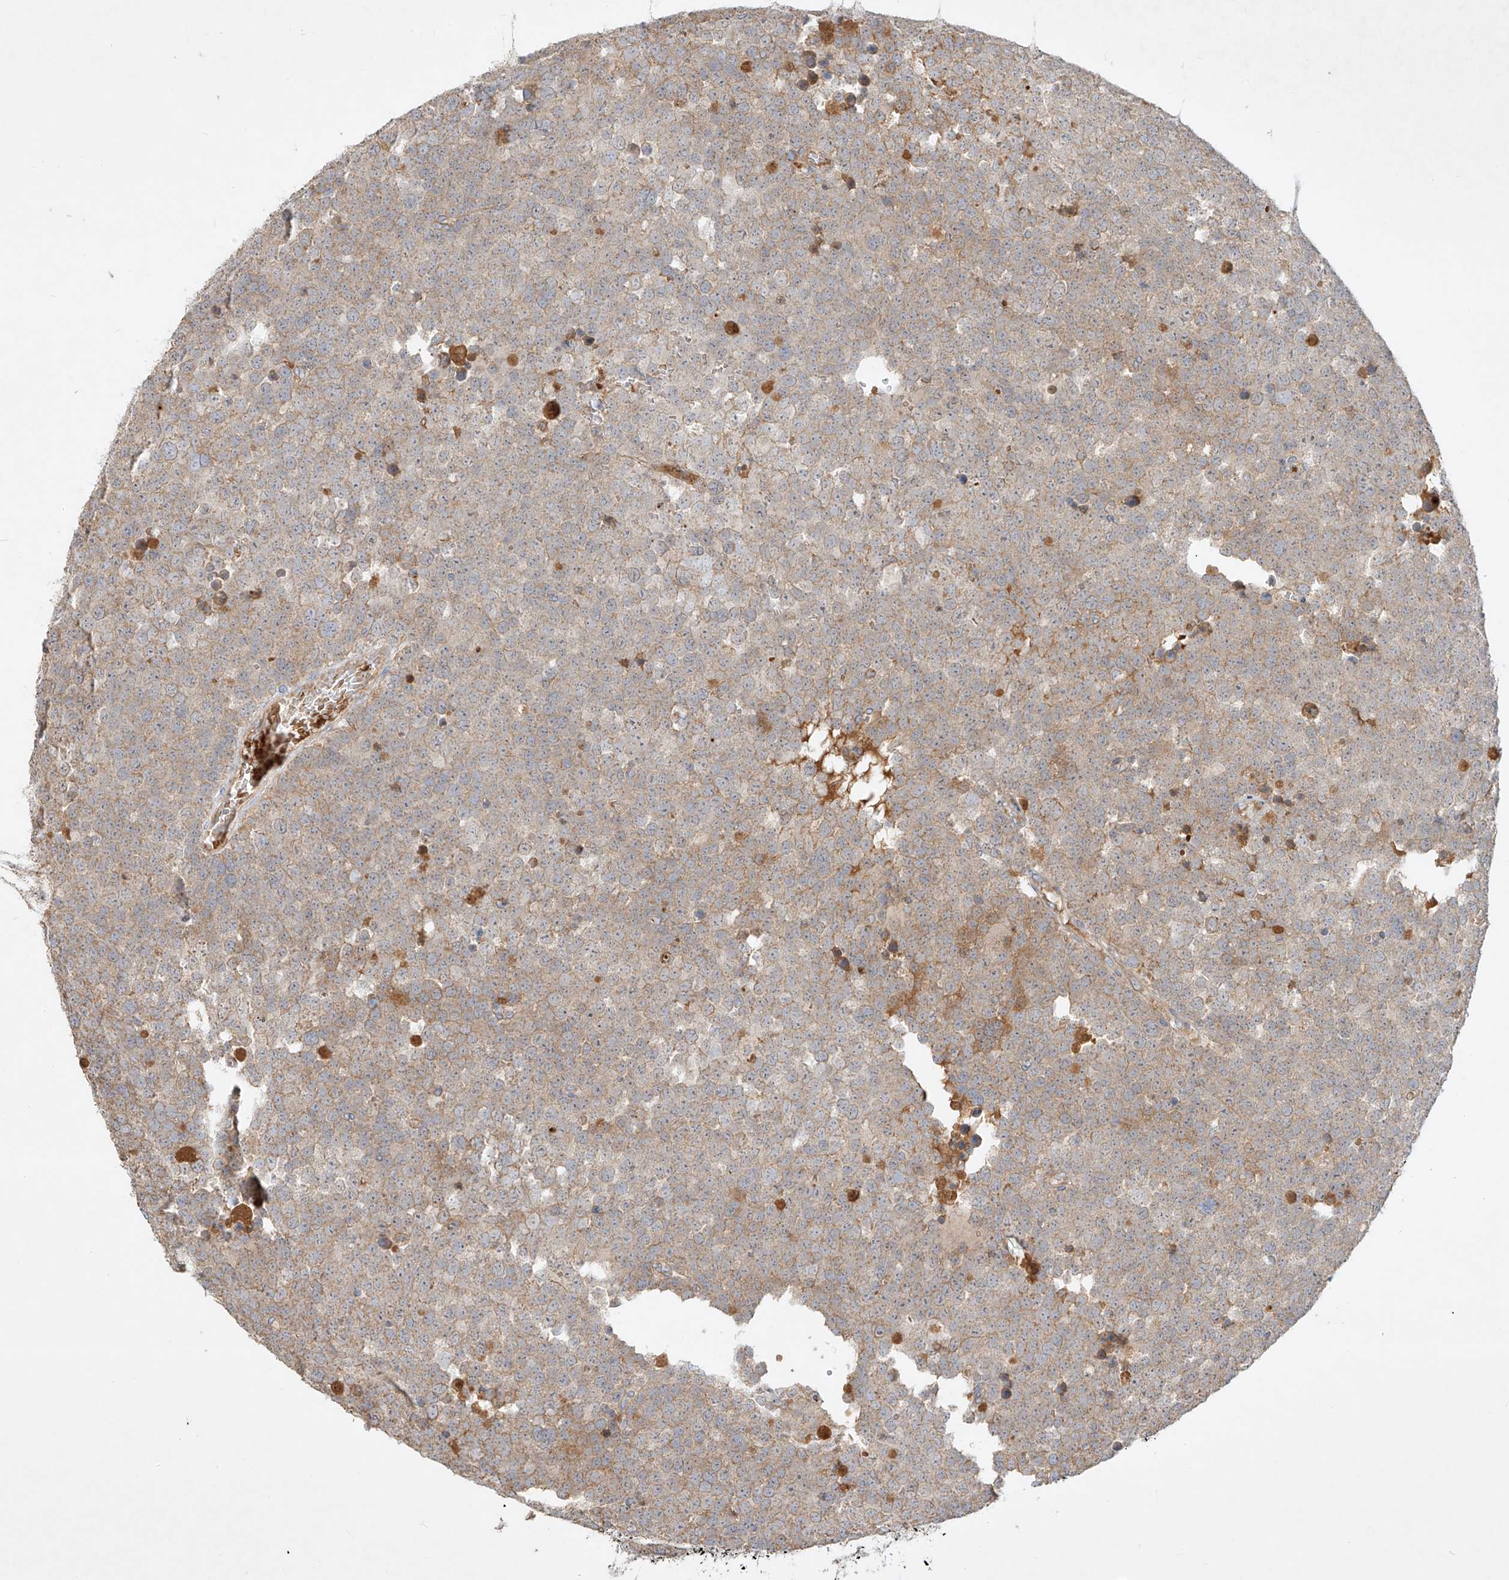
{"staining": {"intensity": "weak", "quantity": "25%-75%", "location": "cytoplasmic/membranous"}, "tissue": "testis cancer", "cell_type": "Tumor cells", "image_type": "cancer", "snomed": [{"axis": "morphology", "description": "Seminoma, NOS"}, {"axis": "topography", "description": "Testis"}], "caption": "Immunohistochemistry of testis cancer displays low levels of weak cytoplasmic/membranous positivity in approximately 25%-75% of tumor cells.", "gene": "KPNA7", "patient": {"sex": "male", "age": 71}}